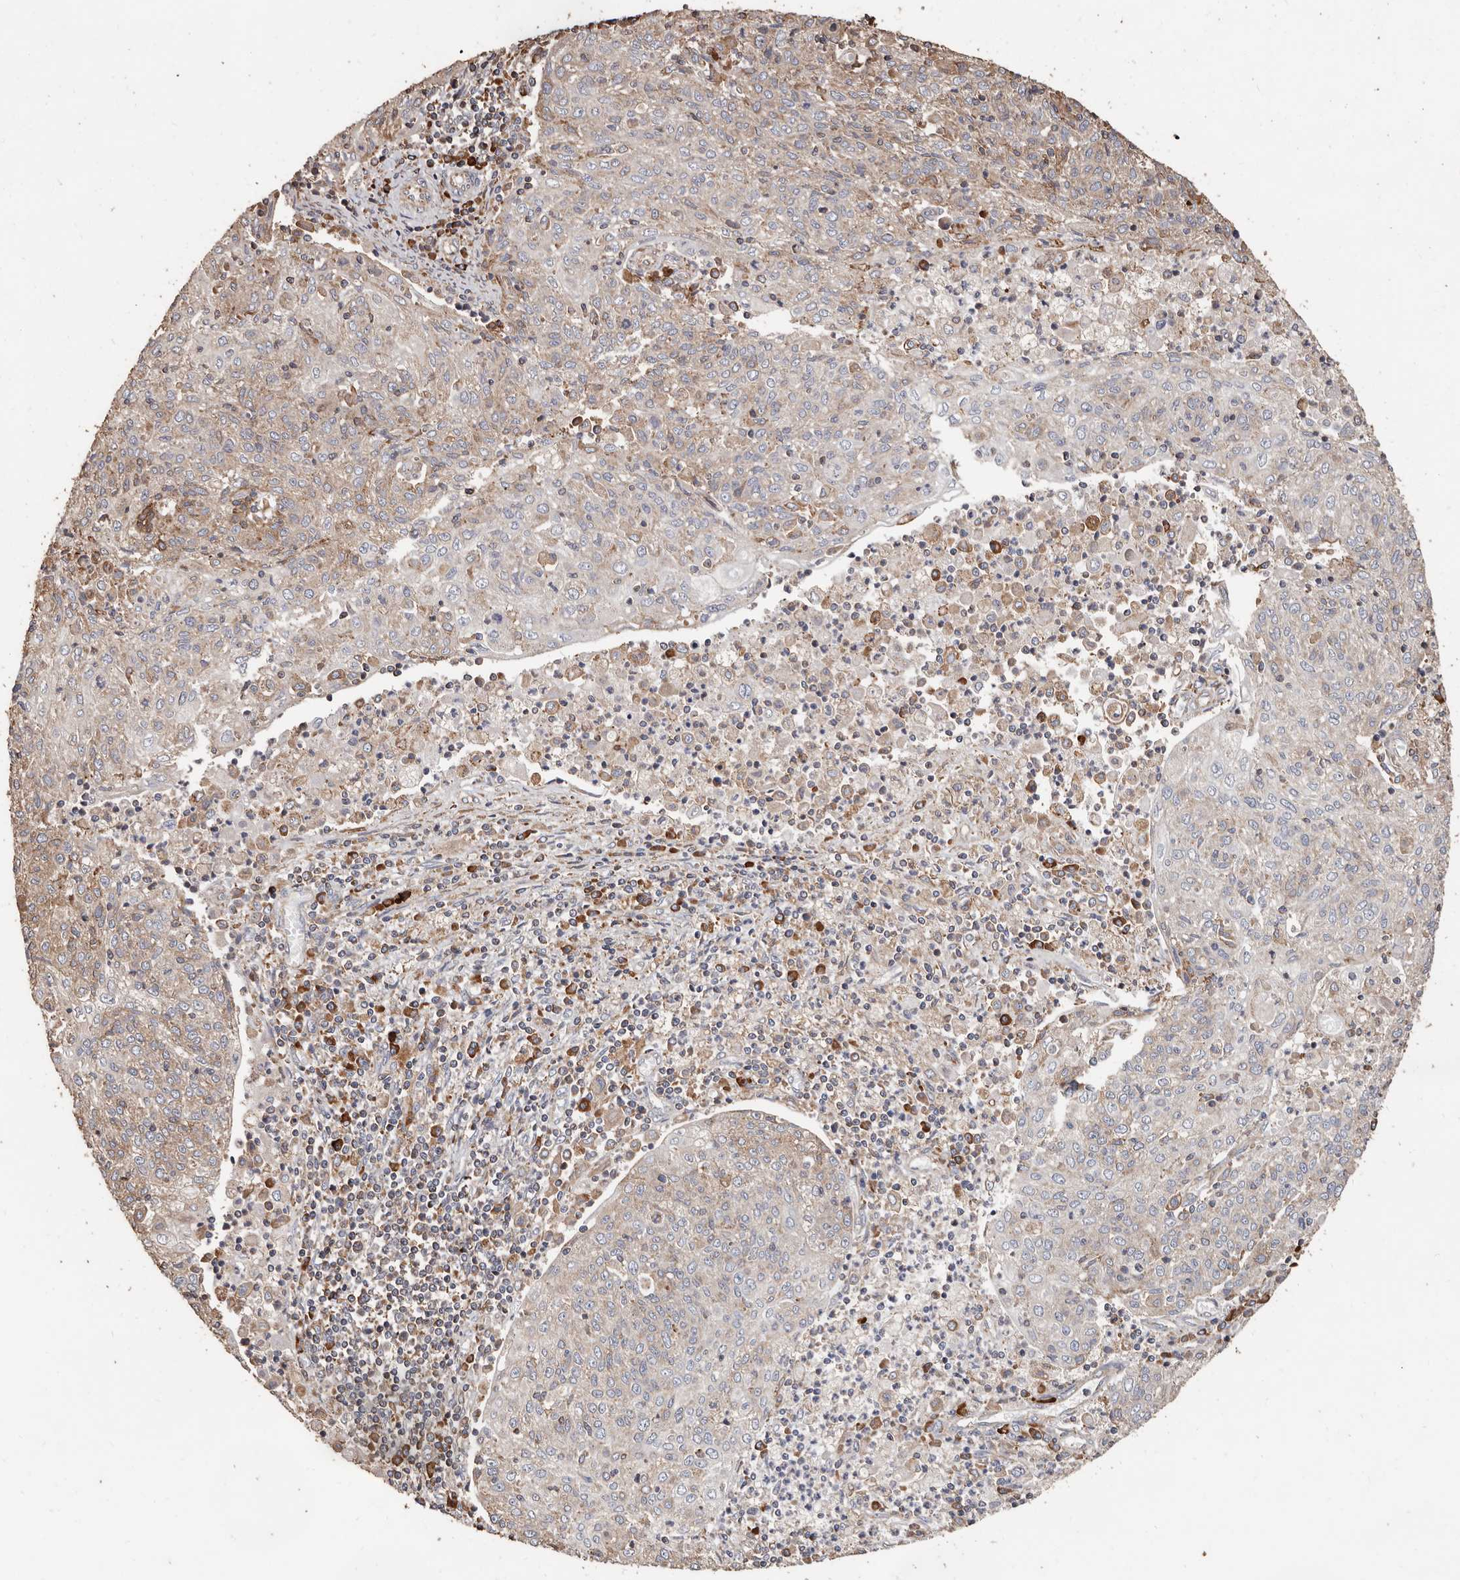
{"staining": {"intensity": "weak", "quantity": ">75%", "location": "cytoplasmic/membranous"}, "tissue": "cervical cancer", "cell_type": "Tumor cells", "image_type": "cancer", "snomed": [{"axis": "morphology", "description": "Squamous cell carcinoma, NOS"}, {"axis": "topography", "description": "Cervix"}], "caption": "A histopathology image of squamous cell carcinoma (cervical) stained for a protein exhibits weak cytoplasmic/membranous brown staining in tumor cells.", "gene": "OSGIN2", "patient": {"sex": "female", "age": 48}}